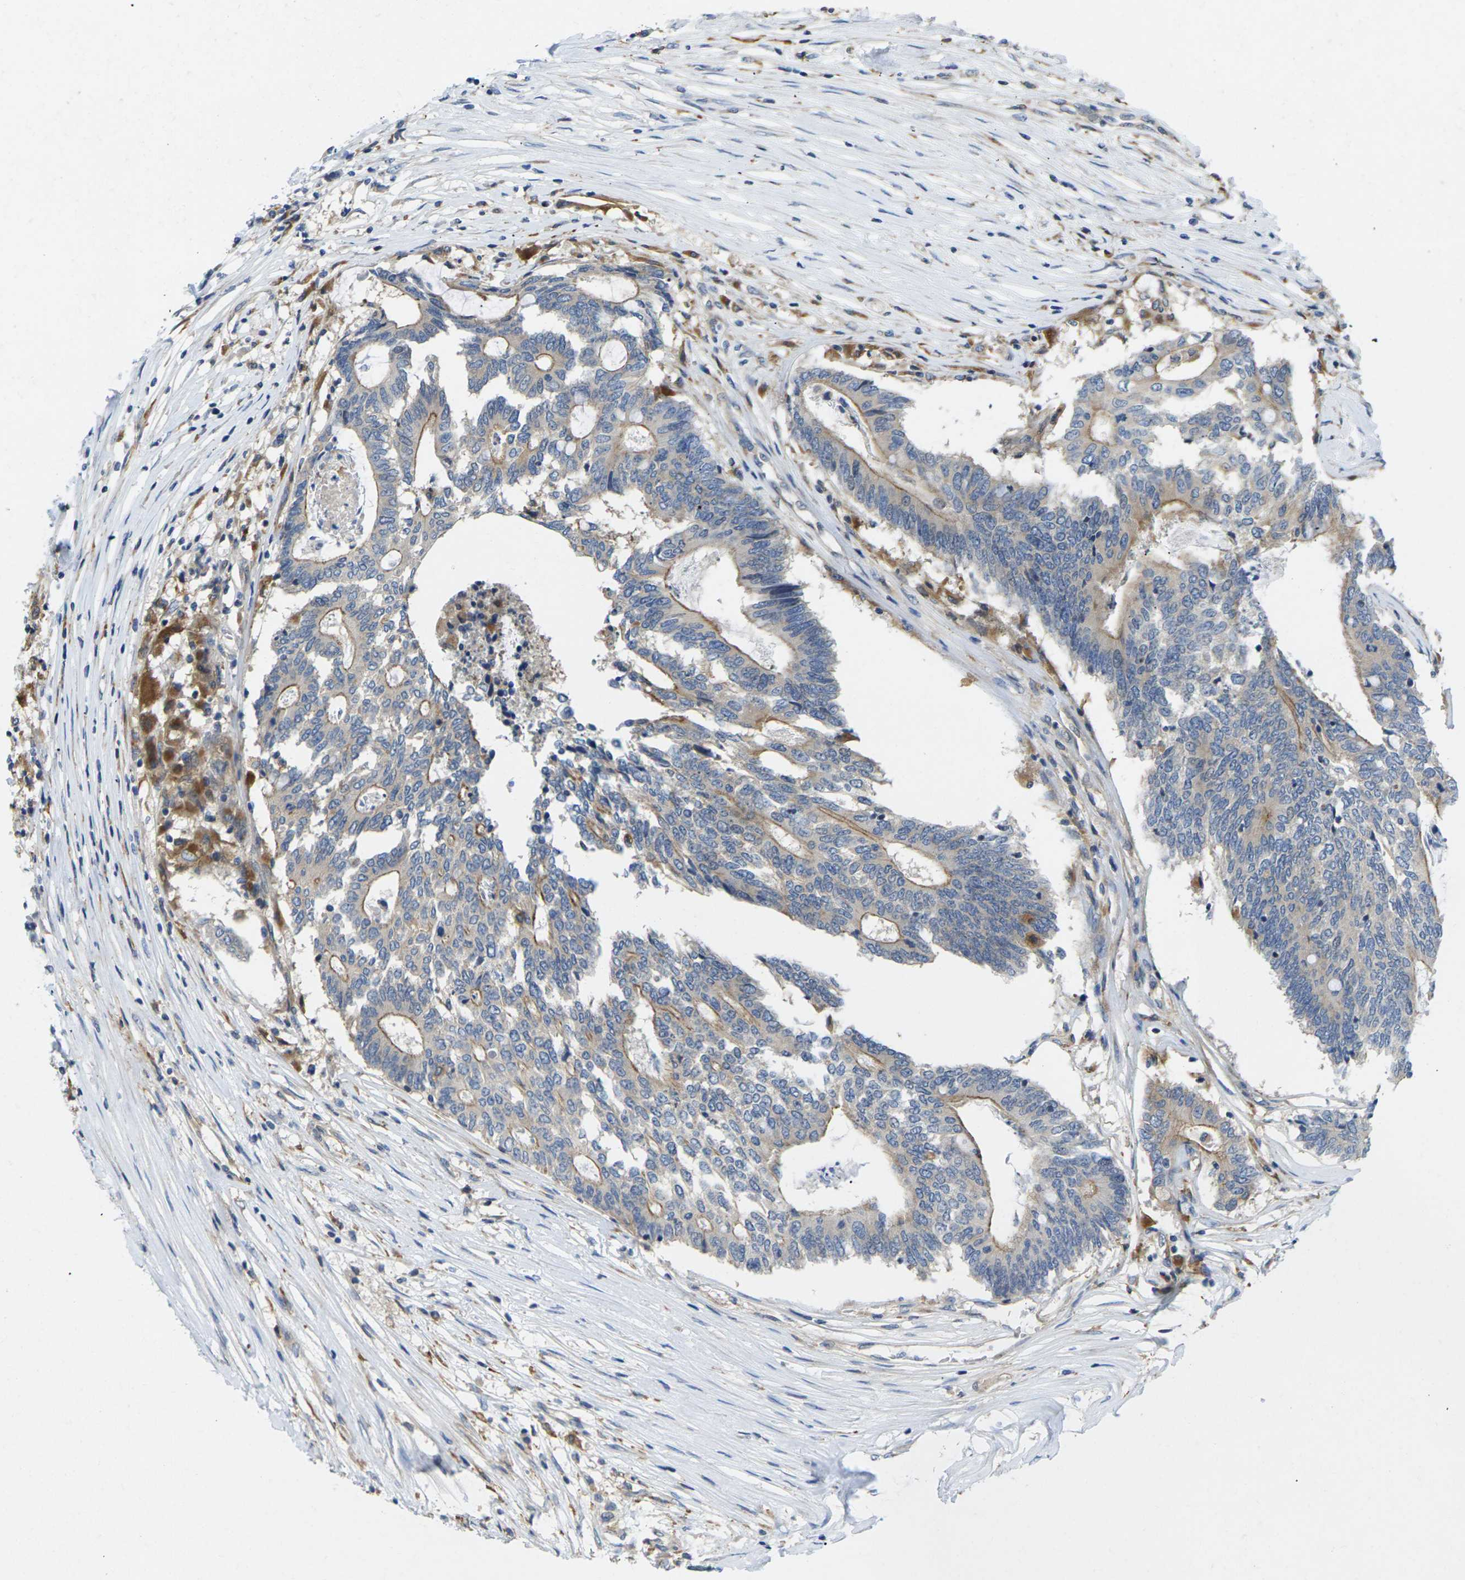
{"staining": {"intensity": "moderate", "quantity": "25%-75%", "location": "cytoplasmic/membranous"}, "tissue": "colorectal cancer", "cell_type": "Tumor cells", "image_type": "cancer", "snomed": [{"axis": "morphology", "description": "Adenocarcinoma, NOS"}, {"axis": "topography", "description": "Rectum"}], "caption": "IHC (DAB (3,3'-diaminobenzidine)) staining of adenocarcinoma (colorectal) displays moderate cytoplasmic/membranous protein positivity in approximately 25%-75% of tumor cells. The staining was performed using DAB (3,3'-diaminobenzidine) to visualize the protein expression in brown, while the nuclei were stained in blue with hematoxylin (Magnification: 20x).", "gene": "SCNN1A", "patient": {"sex": "male", "age": 63}}